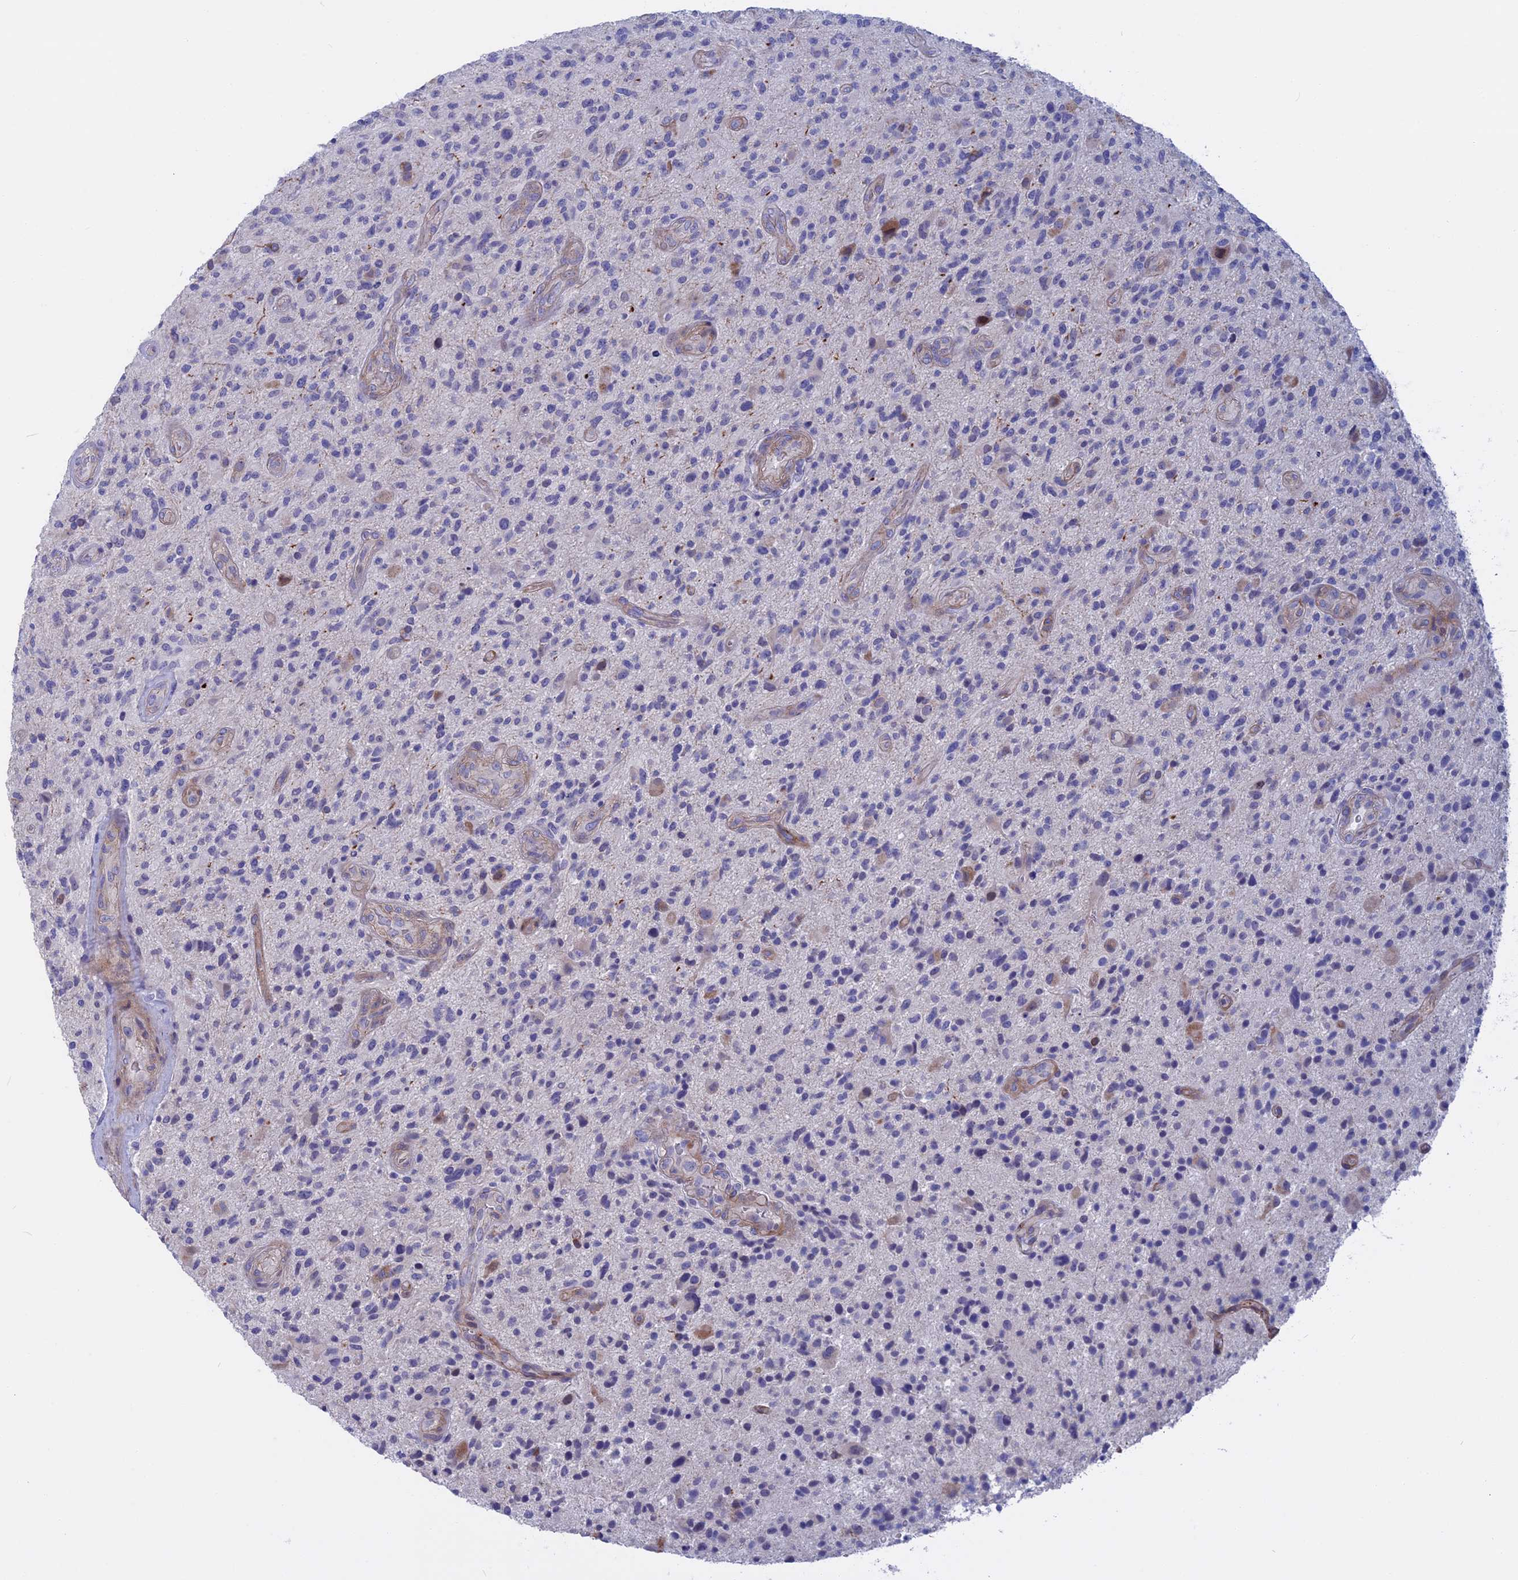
{"staining": {"intensity": "negative", "quantity": "none", "location": "none"}, "tissue": "glioma", "cell_type": "Tumor cells", "image_type": "cancer", "snomed": [{"axis": "morphology", "description": "Glioma, malignant, High grade"}, {"axis": "topography", "description": "Brain"}], "caption": "Immunohistochemistry (IHC) image of neoplastic tissue: malignant glioma (high-grade) stained with DAB (3,3'-diaminobenzidine) exhibits no significant protein staining in tumor cells. Brightfield microscopy of IHC stained with DAB (brown) and hematoxylin (blue), captured at high magnification.", "gene": "SLC2A6", "patient": {"sex": "male", "age": 47}}